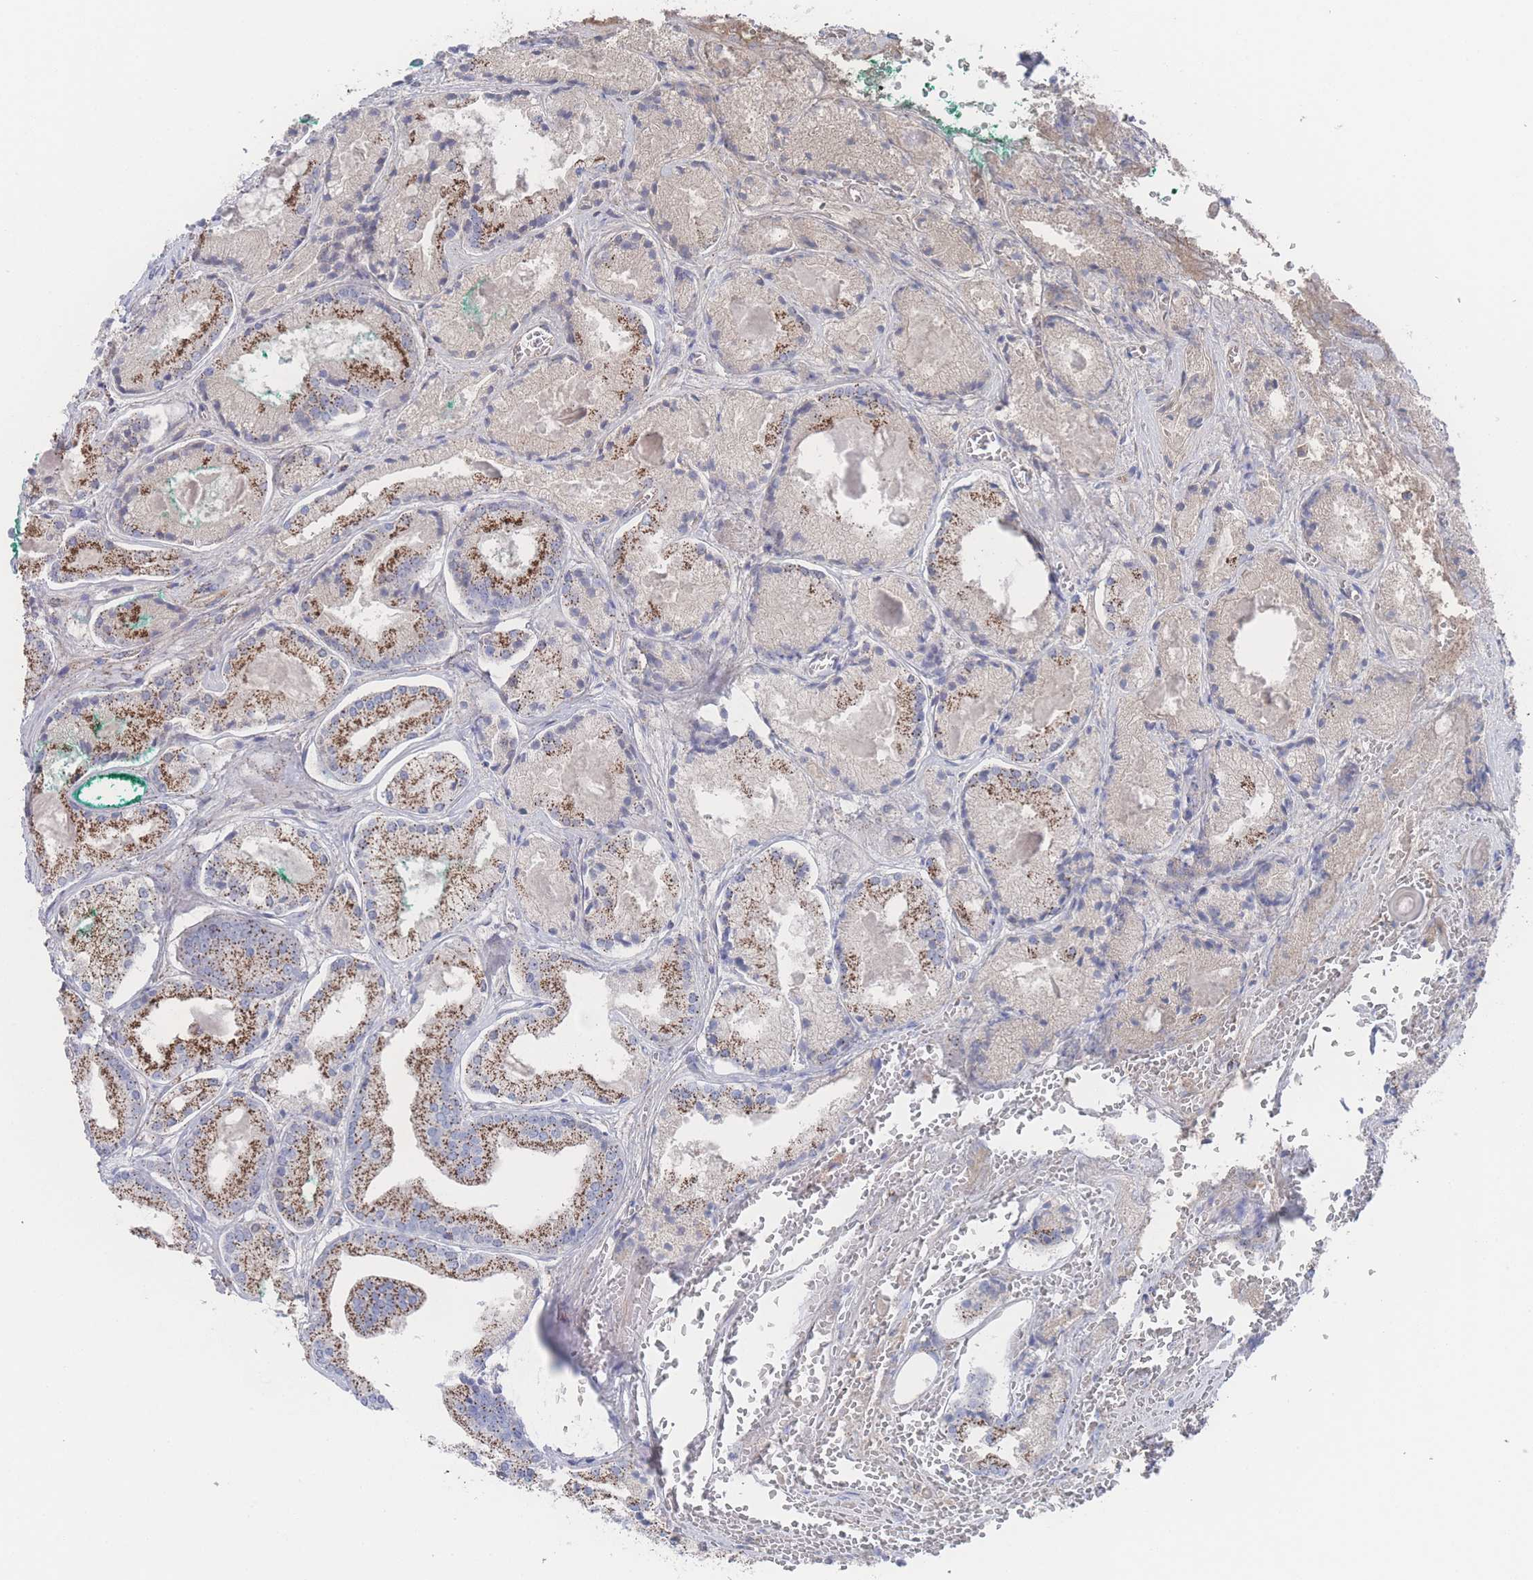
{"staining": {"intensity": "strong", "quantity": "25%-75%", "location": "cytoplasmic/membranous"}, "tissue": "prostate cancer", "cell_type": "Tumor cells", "image_type": "cancer", "snomed": [{"axis": "morphology", "description": "Adenocarcinoma, High grade"}, {"axis": "topography", "description": "Prostate"}], "caption": "Tumor cells demonstrate high levels of strong cytoplasmic/membranous positivity in about 25%-75% of cells in adenocarcinoma (high-grade) (prostate).", "gene": "PEX14", "patient": {"sex": "male", "age": 67}}